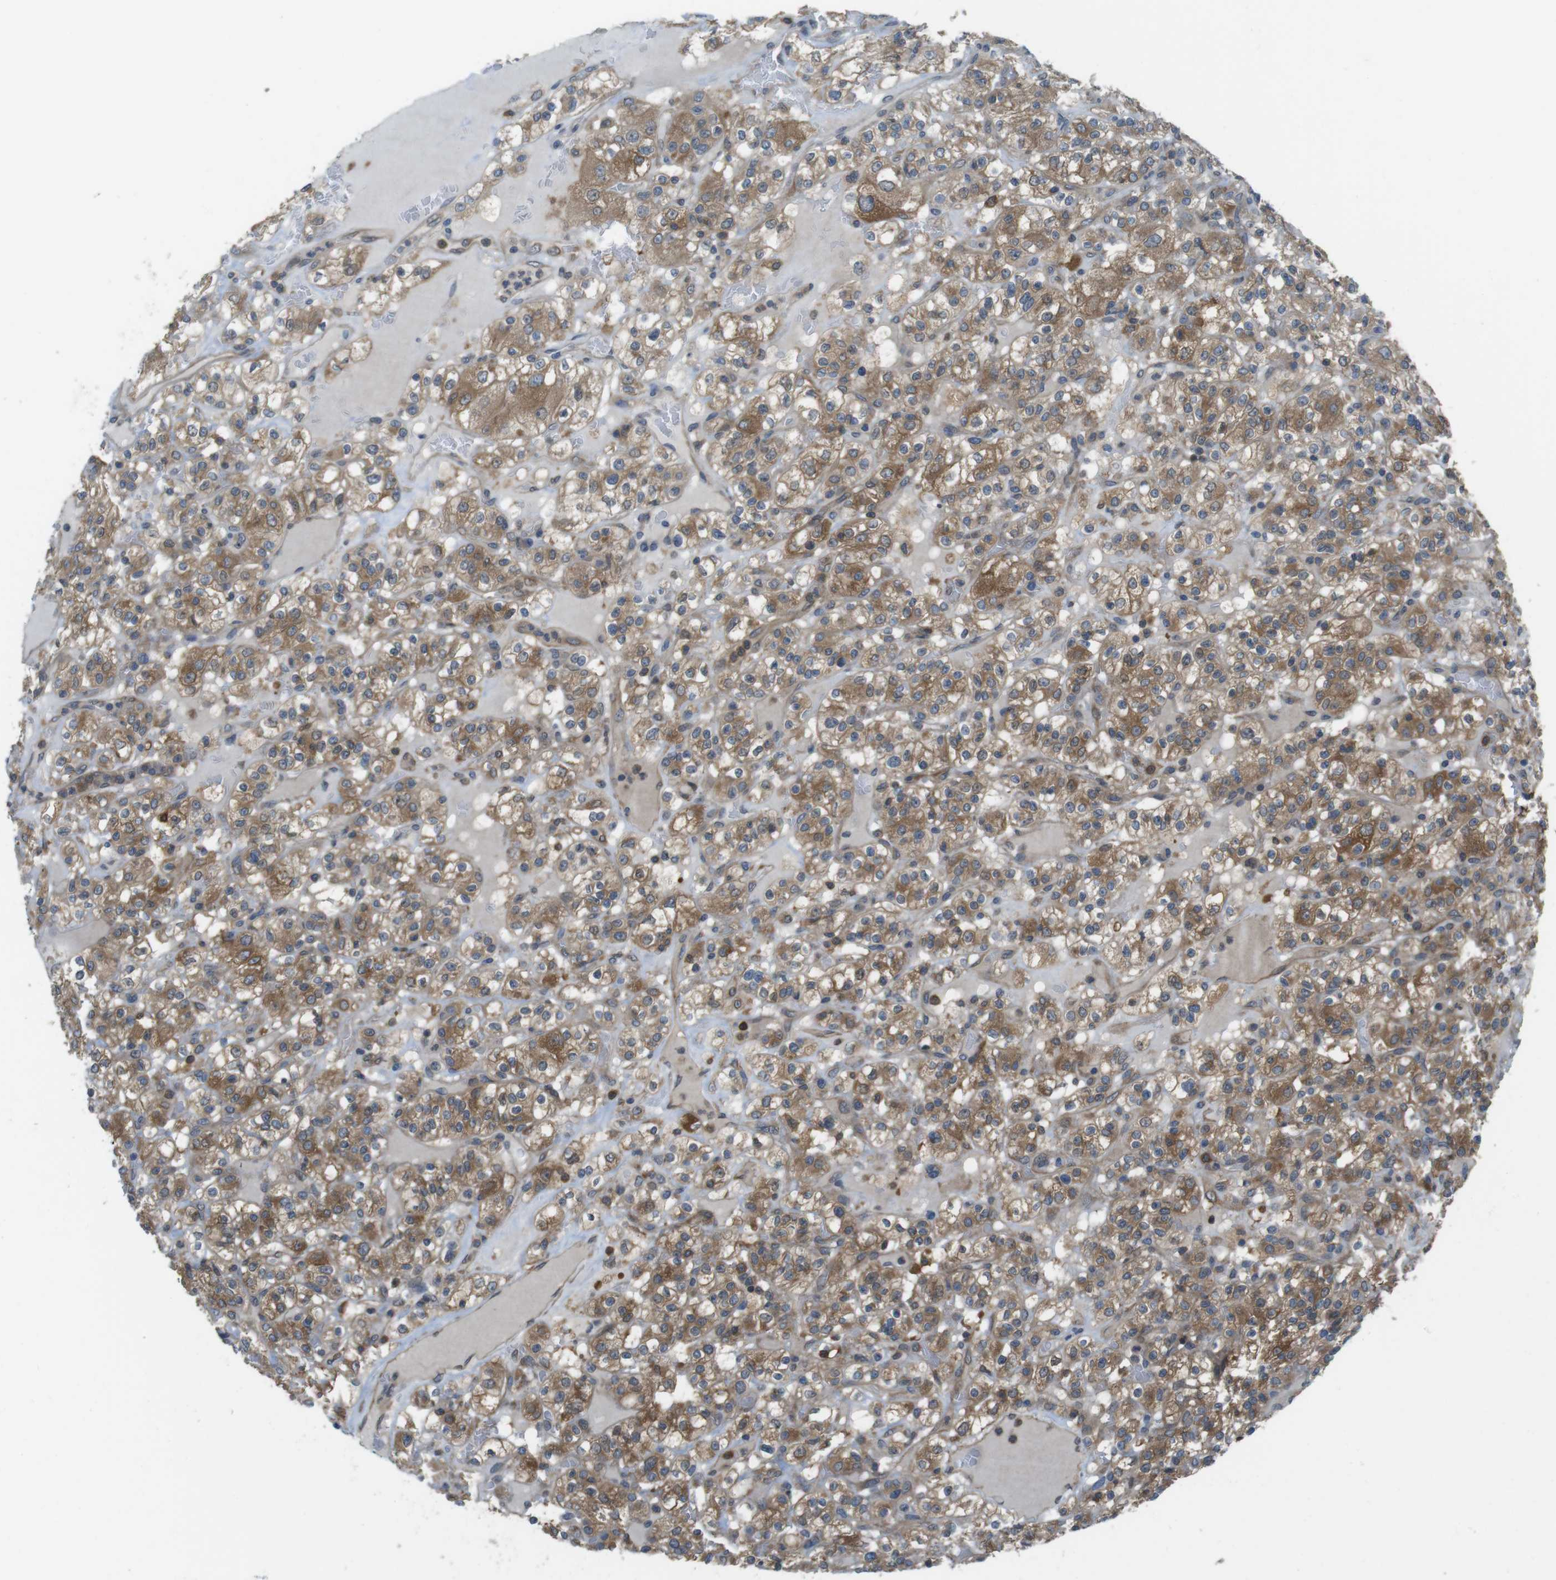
{"staining": {"intensity": "strong", "quantity": ">75%", "location": "cytoplasmic/membranous"}, "tissue": "renal cancer", "cell_type": "Tumor cells", "image_type": "cancer", "snomed": [{"axis": "morphology", "description": "Normal tissue, NOS"}, {"axis": "morphology", "description": "Adenocarcinoma, NOS"}, {"axis": "topography", "description": "Kidney"}], "caption": "Renal adenocarcinoma was stained to show a protein in brown. There is high levels of strong cytoplasmic/membranous staining in about >75% of tumor cells. (DAB IHC with brightfield microscopy, high magnification).", "gene": "MTHFD1", "patient": {"sex": "female", "age": 72}}